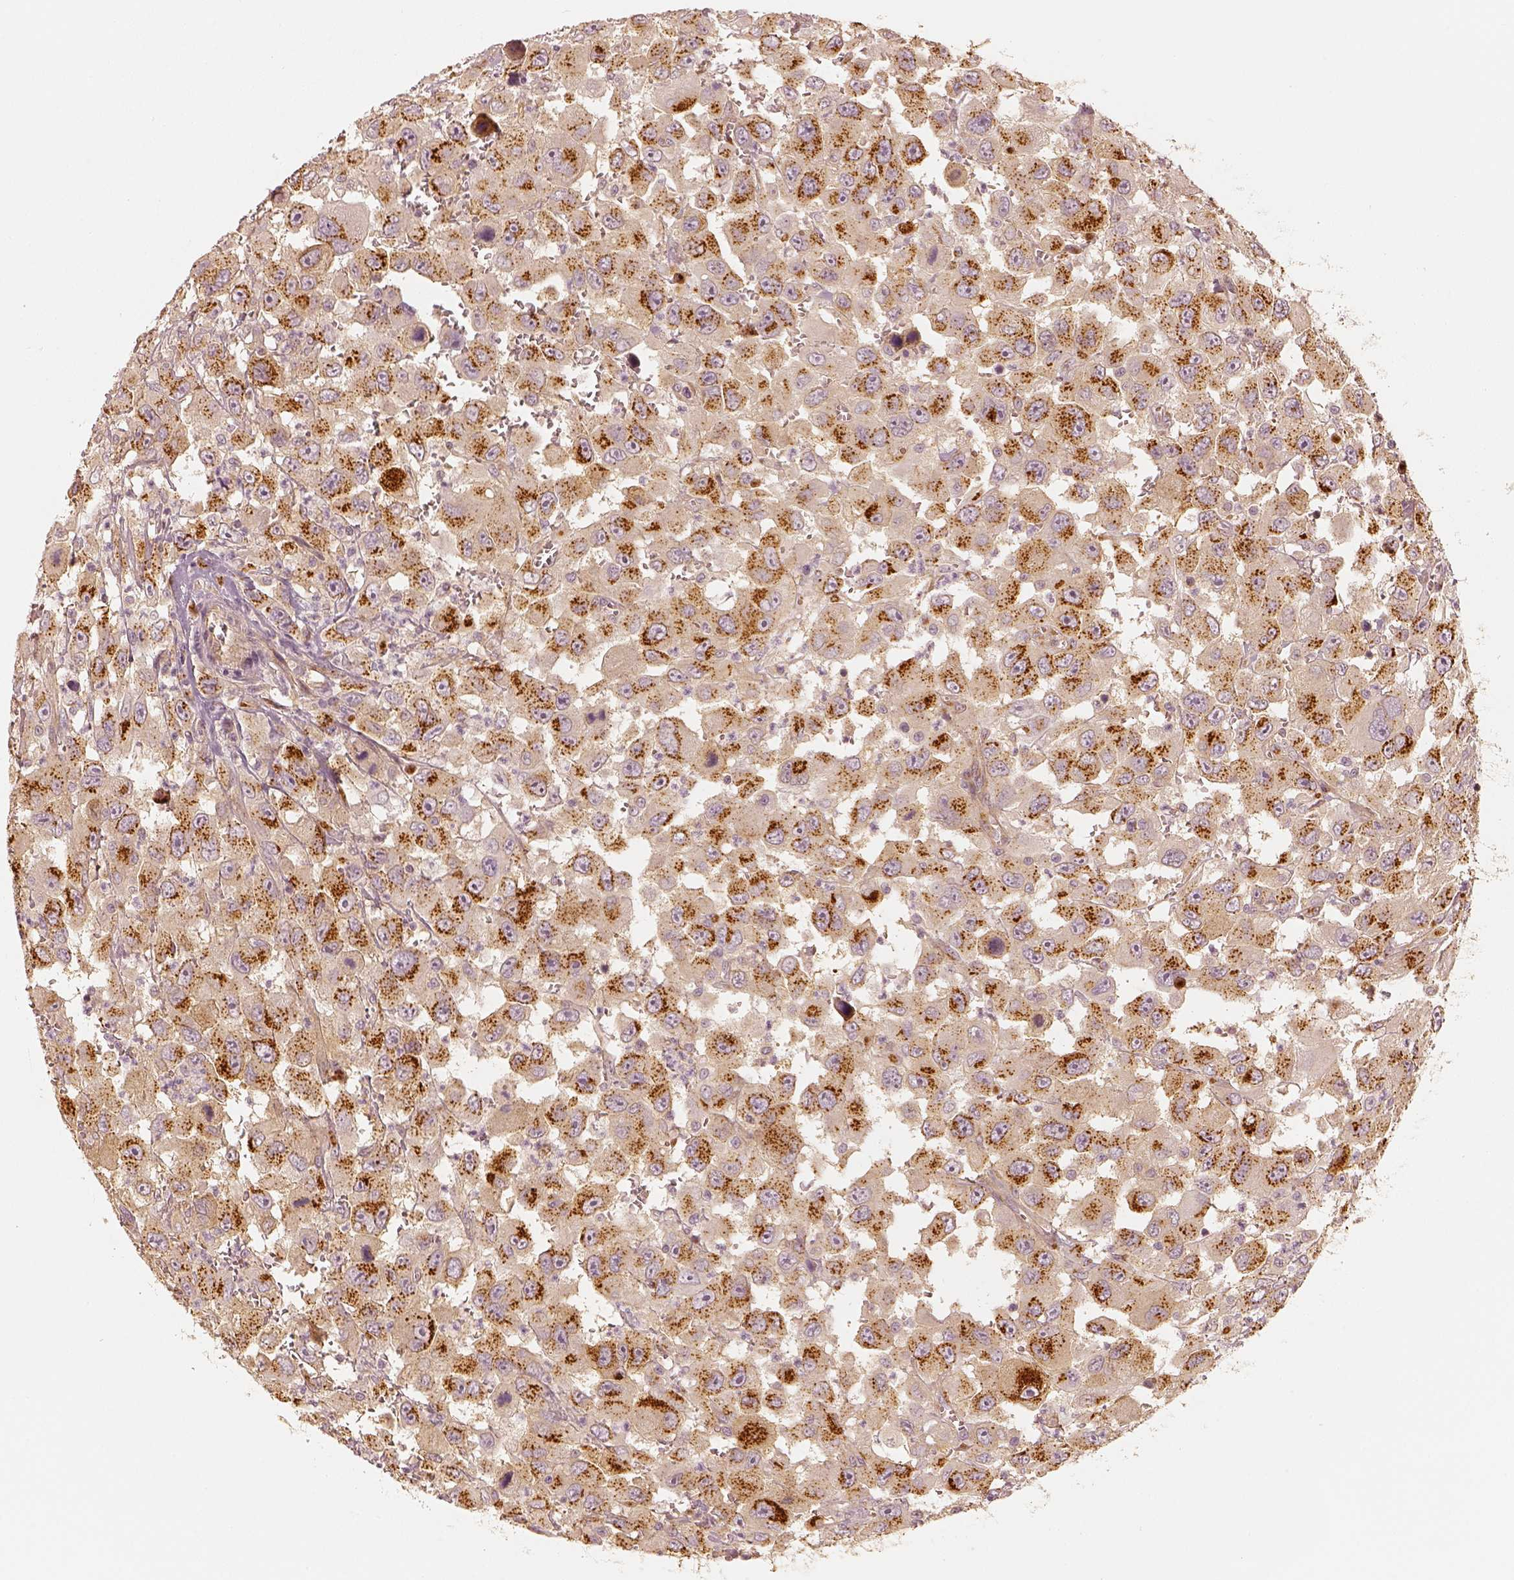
{"staining": {"intensity": "strong", "quantity": ">75%", "location": "cytoplasmic/membranous"}, "tissue": "head and neck cancer", "cell_type": "Tumor cells", "image_type": "cancer", "snomed": [{"axis": "morphology", "description": "Squamous cell carcinoma, NOS"}, {"axis": "morphology", "description": "Squamous cell carcinoma, metastatic, NOS"}, {"axis": "topography", "description": "Oral tissue"}, {"axis": "topography", "description": "Head-Neck"}], "caption": "IHC micrograph of neoplastic tissue: human head and neck cancer (squamous cell carcinoma) stained using immunohistochemistry (IHC) reveals high levels of strong protein expression localized specifically in the cytoplasmic/membranous of tumor cells, appearing as a cytoplasmic/membranous brown color.", "gene": "GORASP2", "patient": {"sex": "female", "age": 85}}